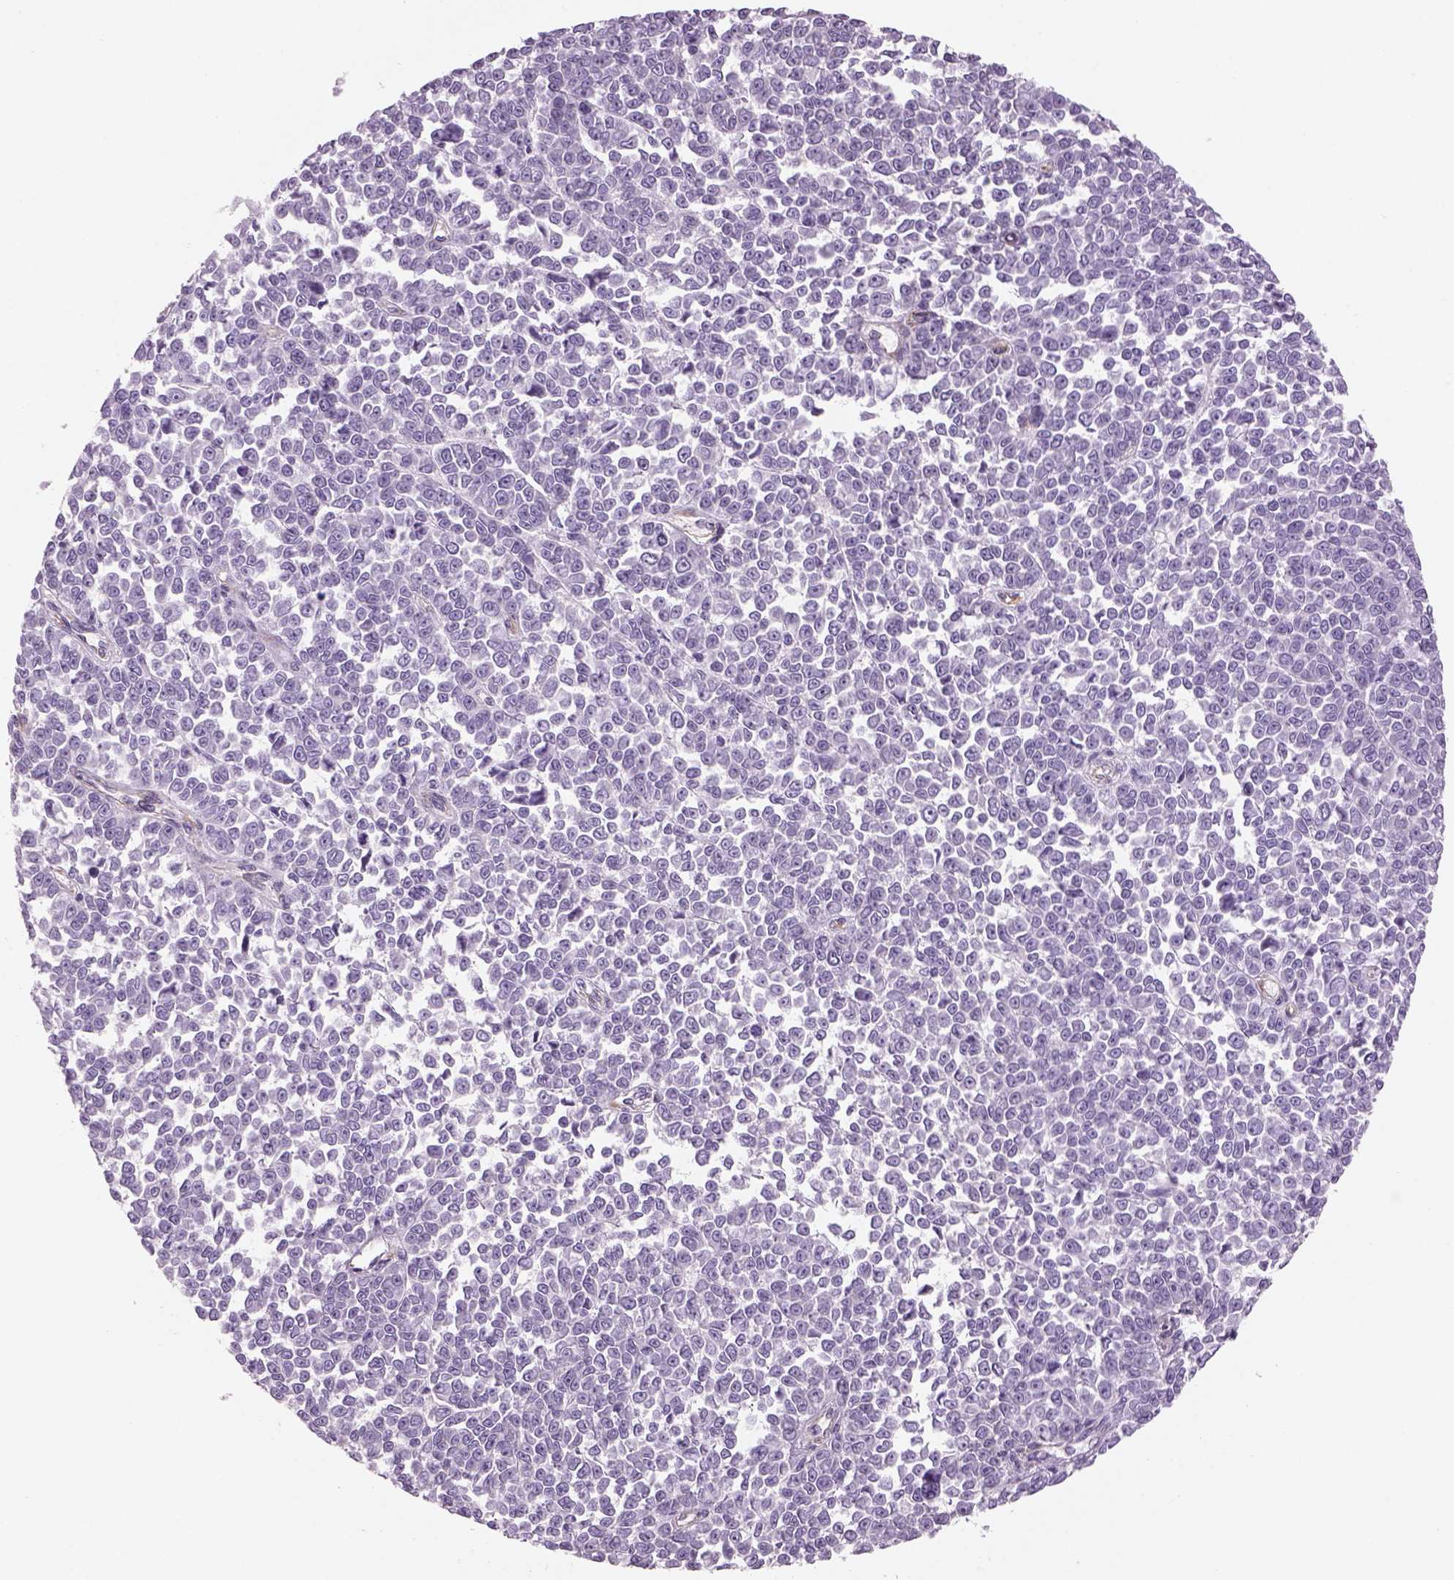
{"staining": {"intensity": "negative", "quantity": "none", "location": "none"}, "tissue": "melanoma", "cell_type": "Tumor cells", "image_type": "cancer", "snomed": [{"axis": "morphology", "description": "Malignant melanoma, NOS"}, {"axis": "topography", "description": "Skin"}], "caption": "Immunohistochemical staining of human malignant melanoma demonstrates no significant staining in tumor cells.", "gene": "SLC1A7", "patient": {"sex": "female", "age": 95}}